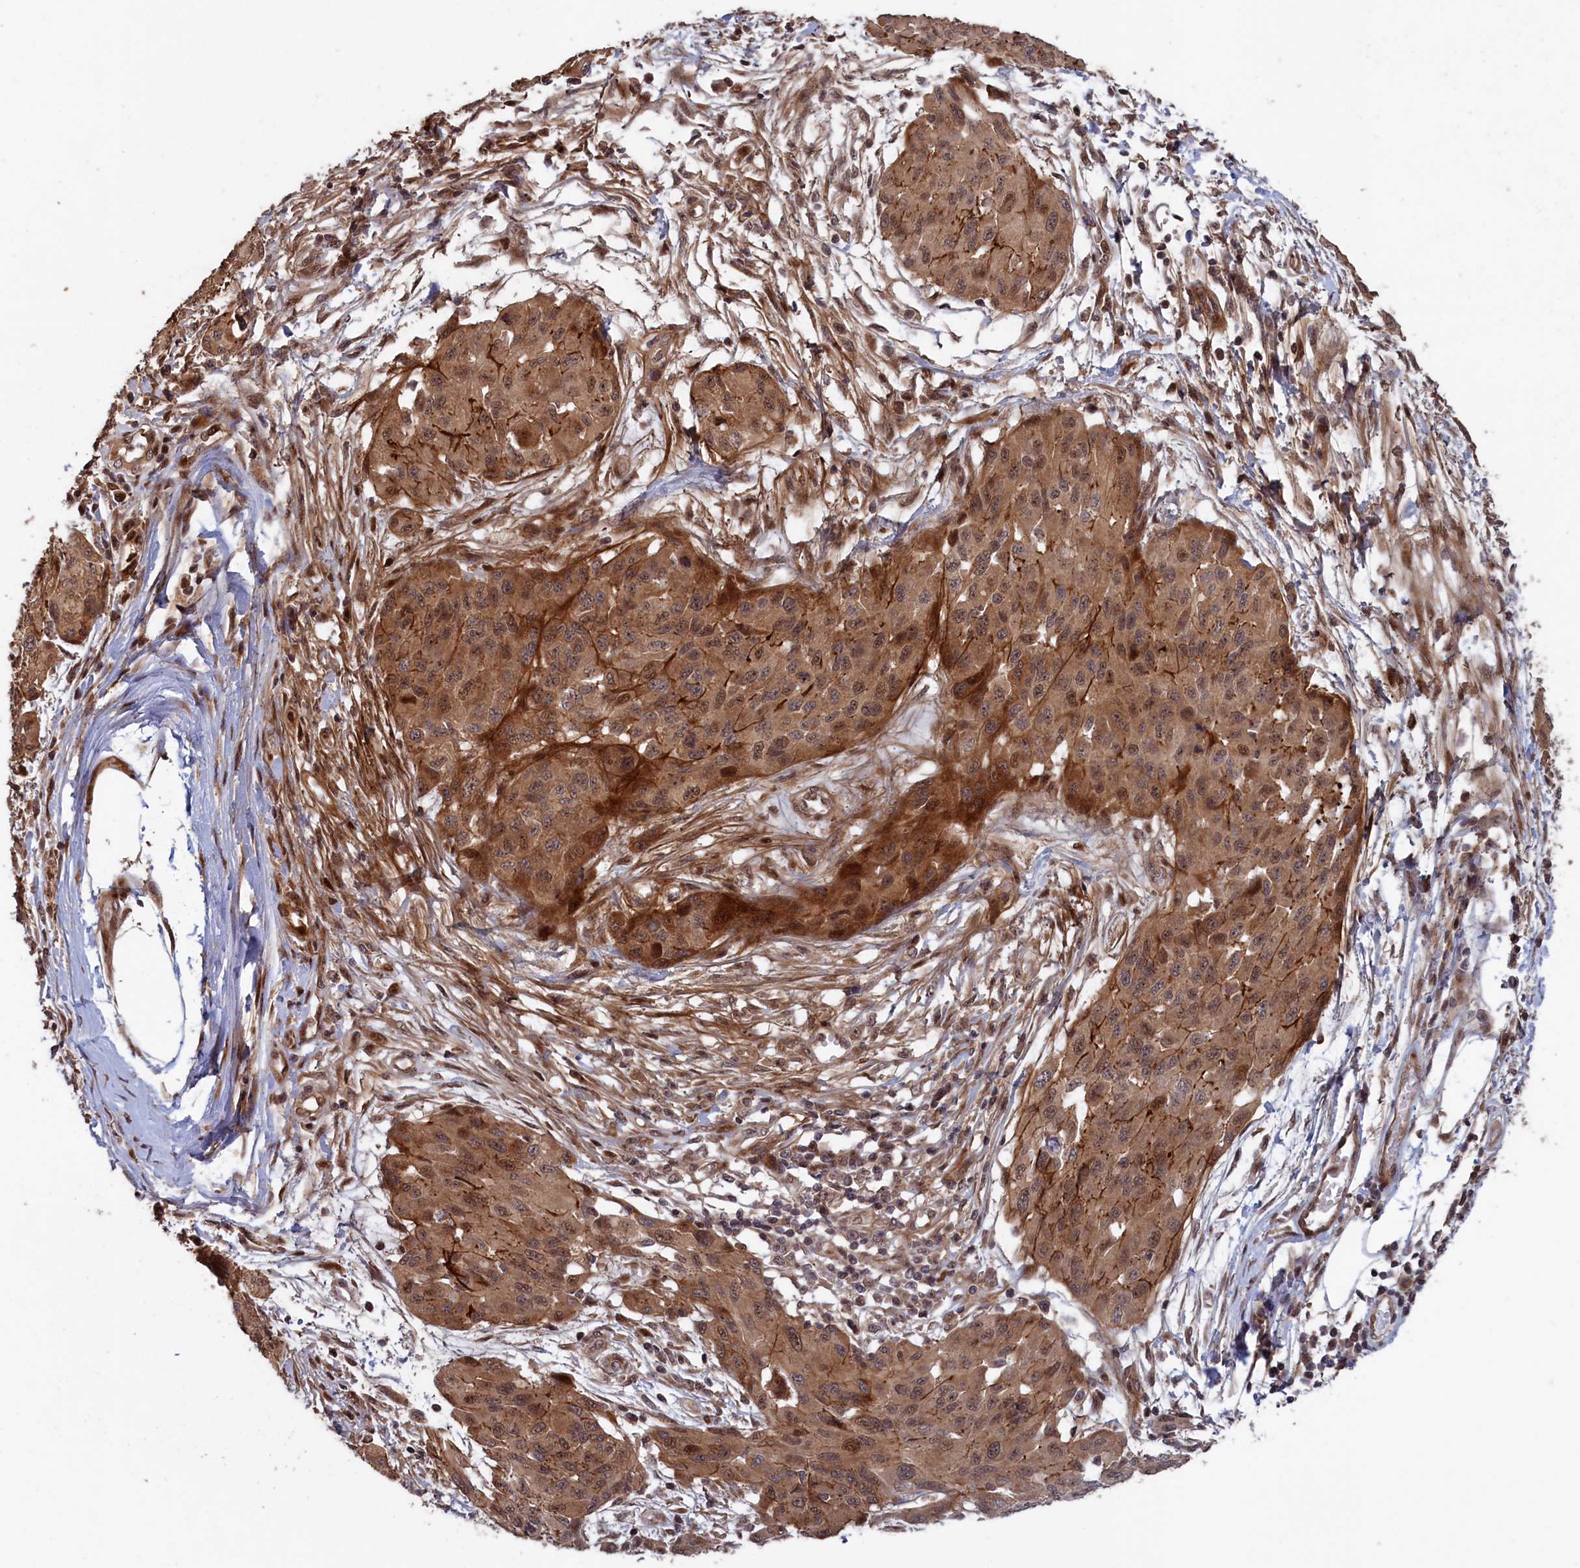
{"staining": {"intensity": "moderate", "quantity": ">75%", "location": "cytoplasmic/membranous,nuclear"}, "tissue": "melanoma", "cell_type": "Tumor cells", "image_type": "cancer", "snomed": [{"axis": "morphology", "description": "Normal tissue, NOS"}, {"axis": "morphology", "description": "Malignant melanoma, NOS"}, {"axis": "topography", "description": "Skin"}], "caption": "A micrograph of human melanoma stained for a protein reveals moderate cytoplasmic/membranous and nuclear brown staining in tumor cells.", "gene": "LSG1", "patient": {"sex": "male", "age": 62}}